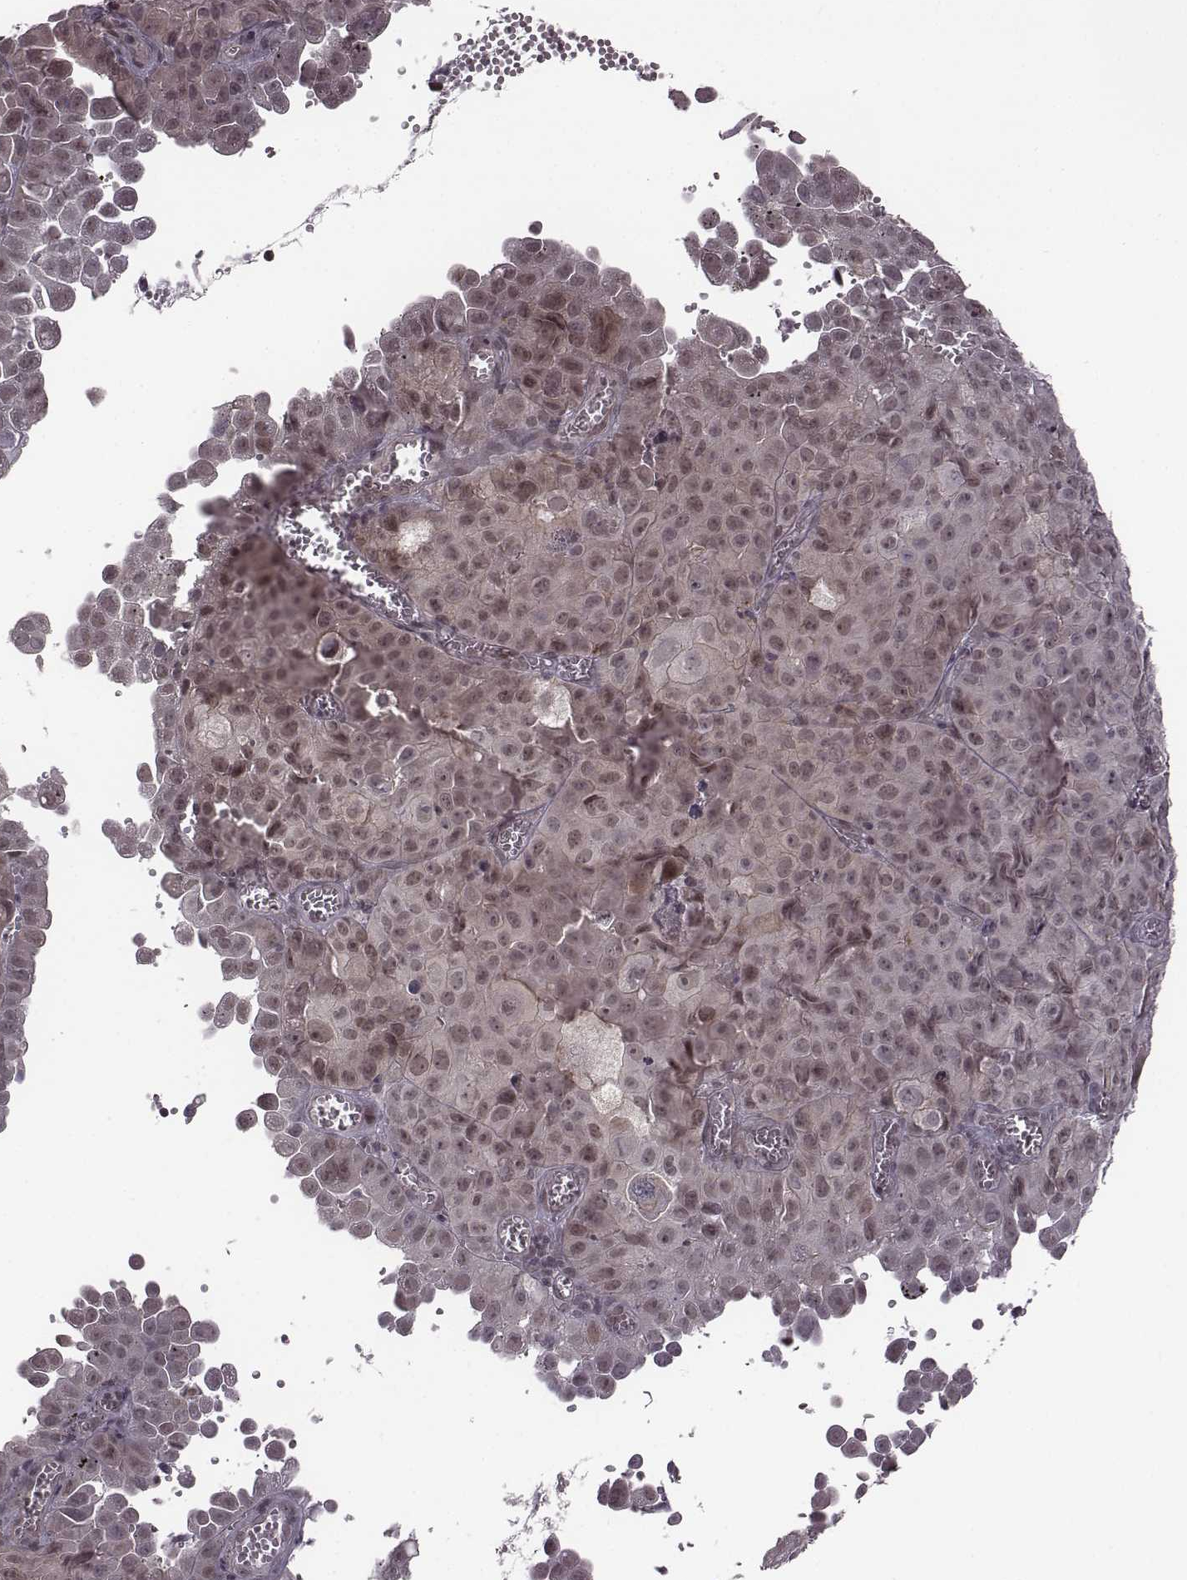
{"staining": {"intensity": "negative", "quantity": "none", "location": "none"}, "tissue": "cervical cancer", "cell_type": "Tumor cells", "image_type": "cancer", "snomed": [{"axis": "morphology", "description": "Squamous cell carcinoma, NOS"}, {"axis": "topography", "description": "Cervix"}], "caption": "Immunohistochemistry micrograph of cervical squamous cell carcinoma stained for a protein (brown), which demonstrates no positivity in tumor cells.", "gene": "RPL3", "patient": {"sex": "female", "age": 55}}